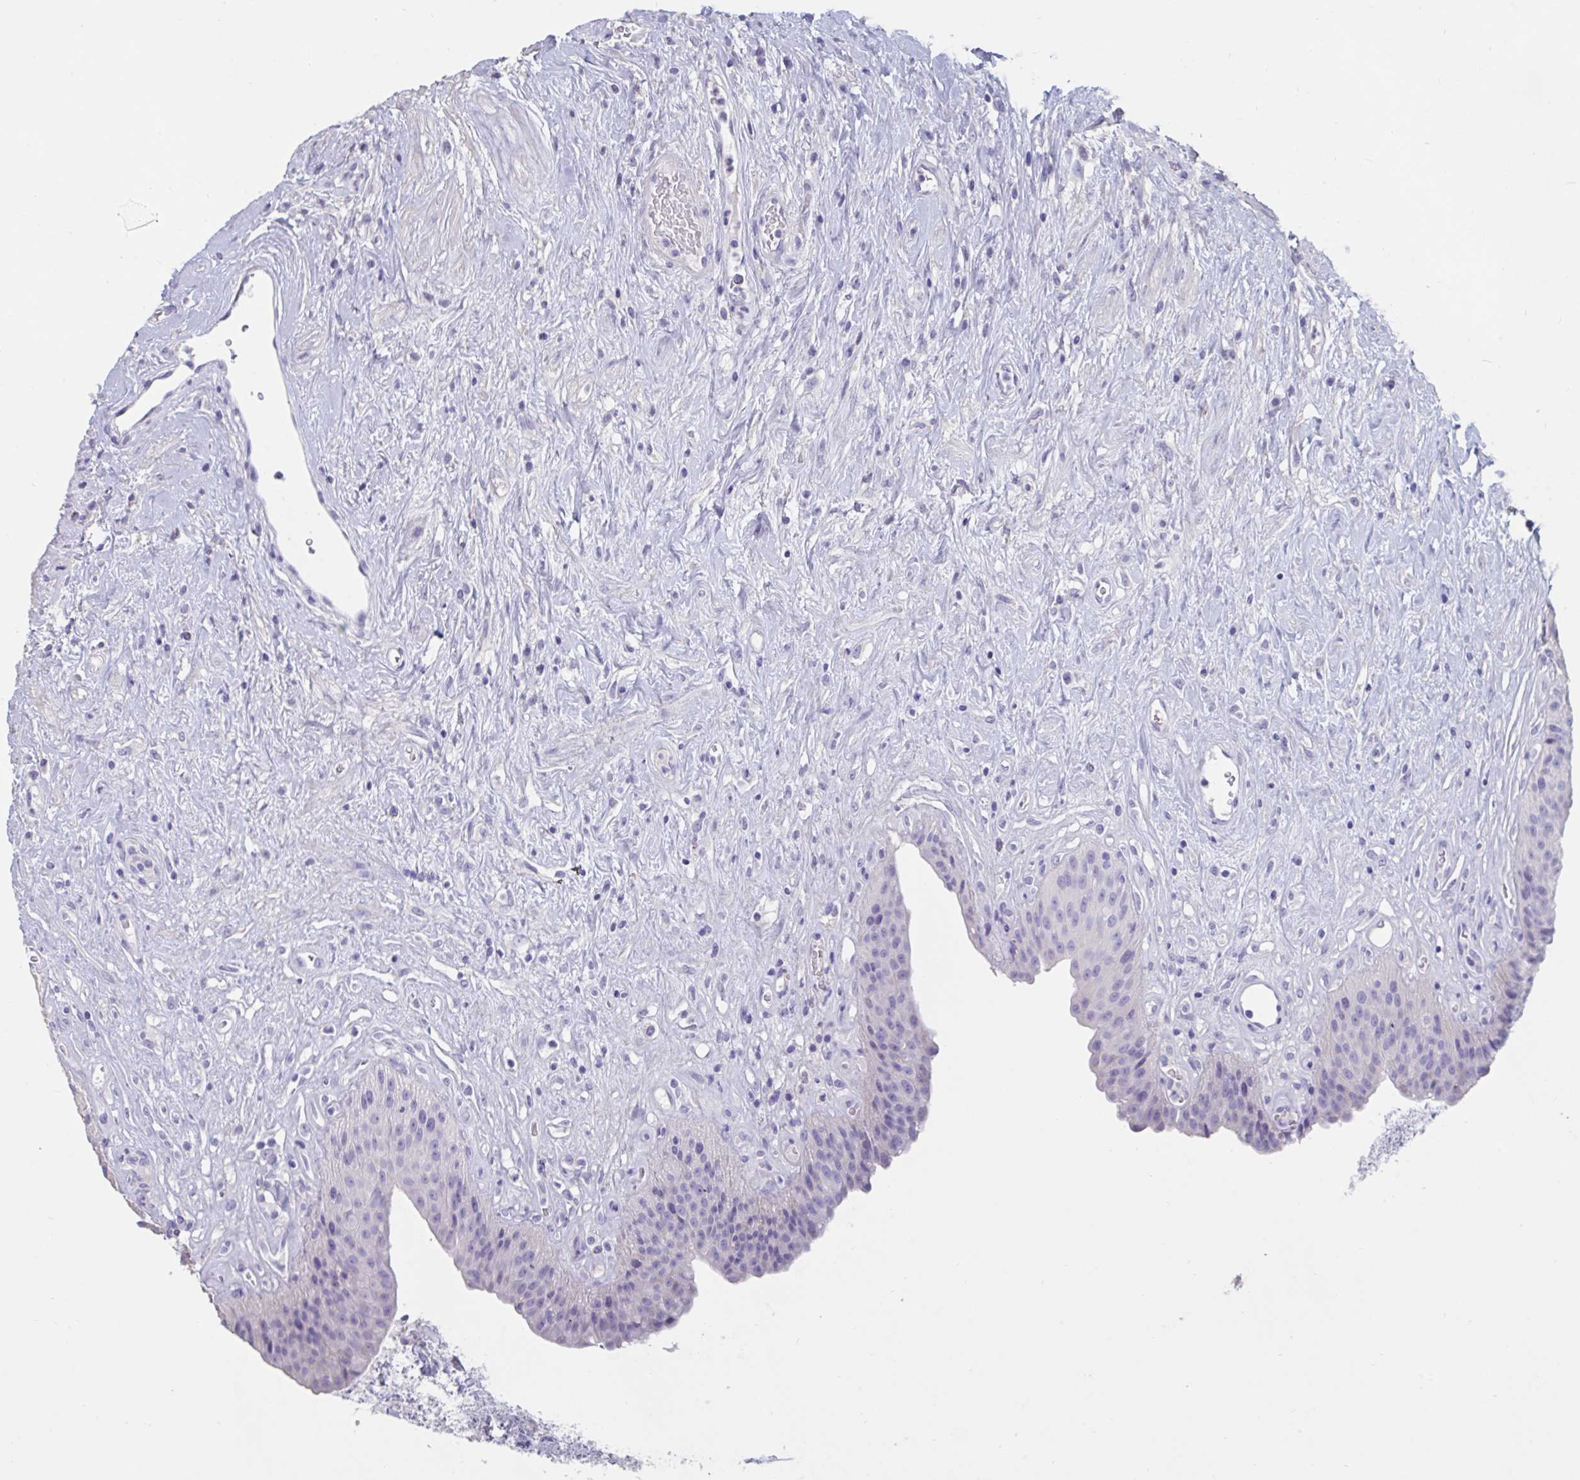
{"staining": {"intensity": "negative", "quantity": "none", "location": "none"}, "tissue": "urinary bladder", "cell_type": "Urothelial cells", "image_type": "normal", "snomed": [{"axis": "morphology", "description": "Normal tissue, NOS"}, {"axis": "topography", "description": "Urinary bladder"}], "caption": "This is a photomicrograph of immunohistochemistry (IHC) staining of normal urinary bladder, which shows no expression in urothelial cells.", "gene": "TNNC1", "patient": {"sex": "female", "age": 56}}